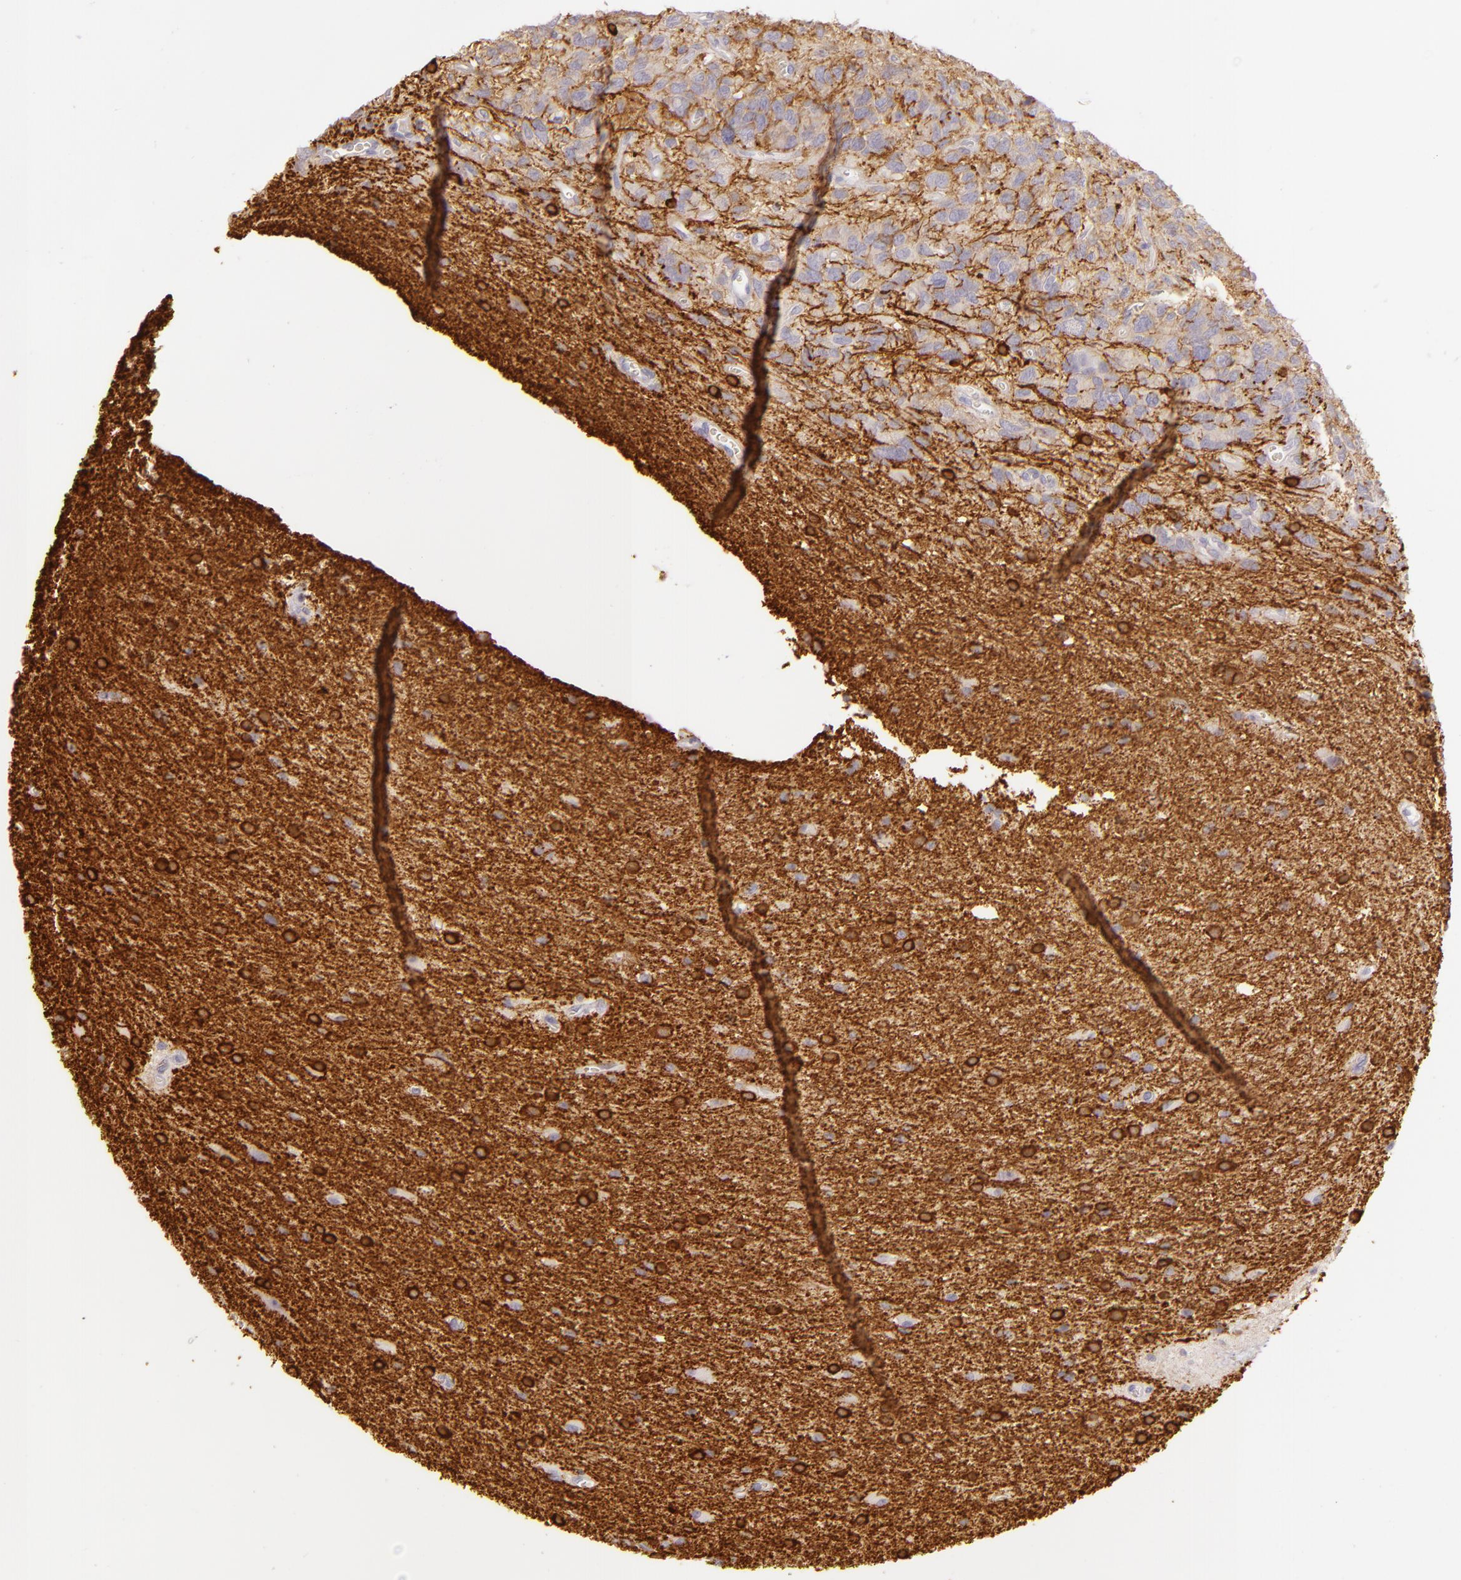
{"staining": {"intensity": "negative", "quantity": "none", "location": "none"}, "tissue": "glioma", "cell_type": "Tumor cells", "image_type": "cancer", "snomed": [{"axis": "morphology", "description": "Glioma, malignant, Low grade"}, {"axis": "topography", "description": "Brain"}], "caption": "Immunohistochemistry photomicrograph of human glioma stained for a protein (brown), which reveals no staining in tumor cells. (Stains: DAB IHC with hematoxylin counter stain, Microscopy: brightfield microscopy at high magnification).", "gene": "ZC3H7B", "patient": {"sex": "female", "age": 15}}